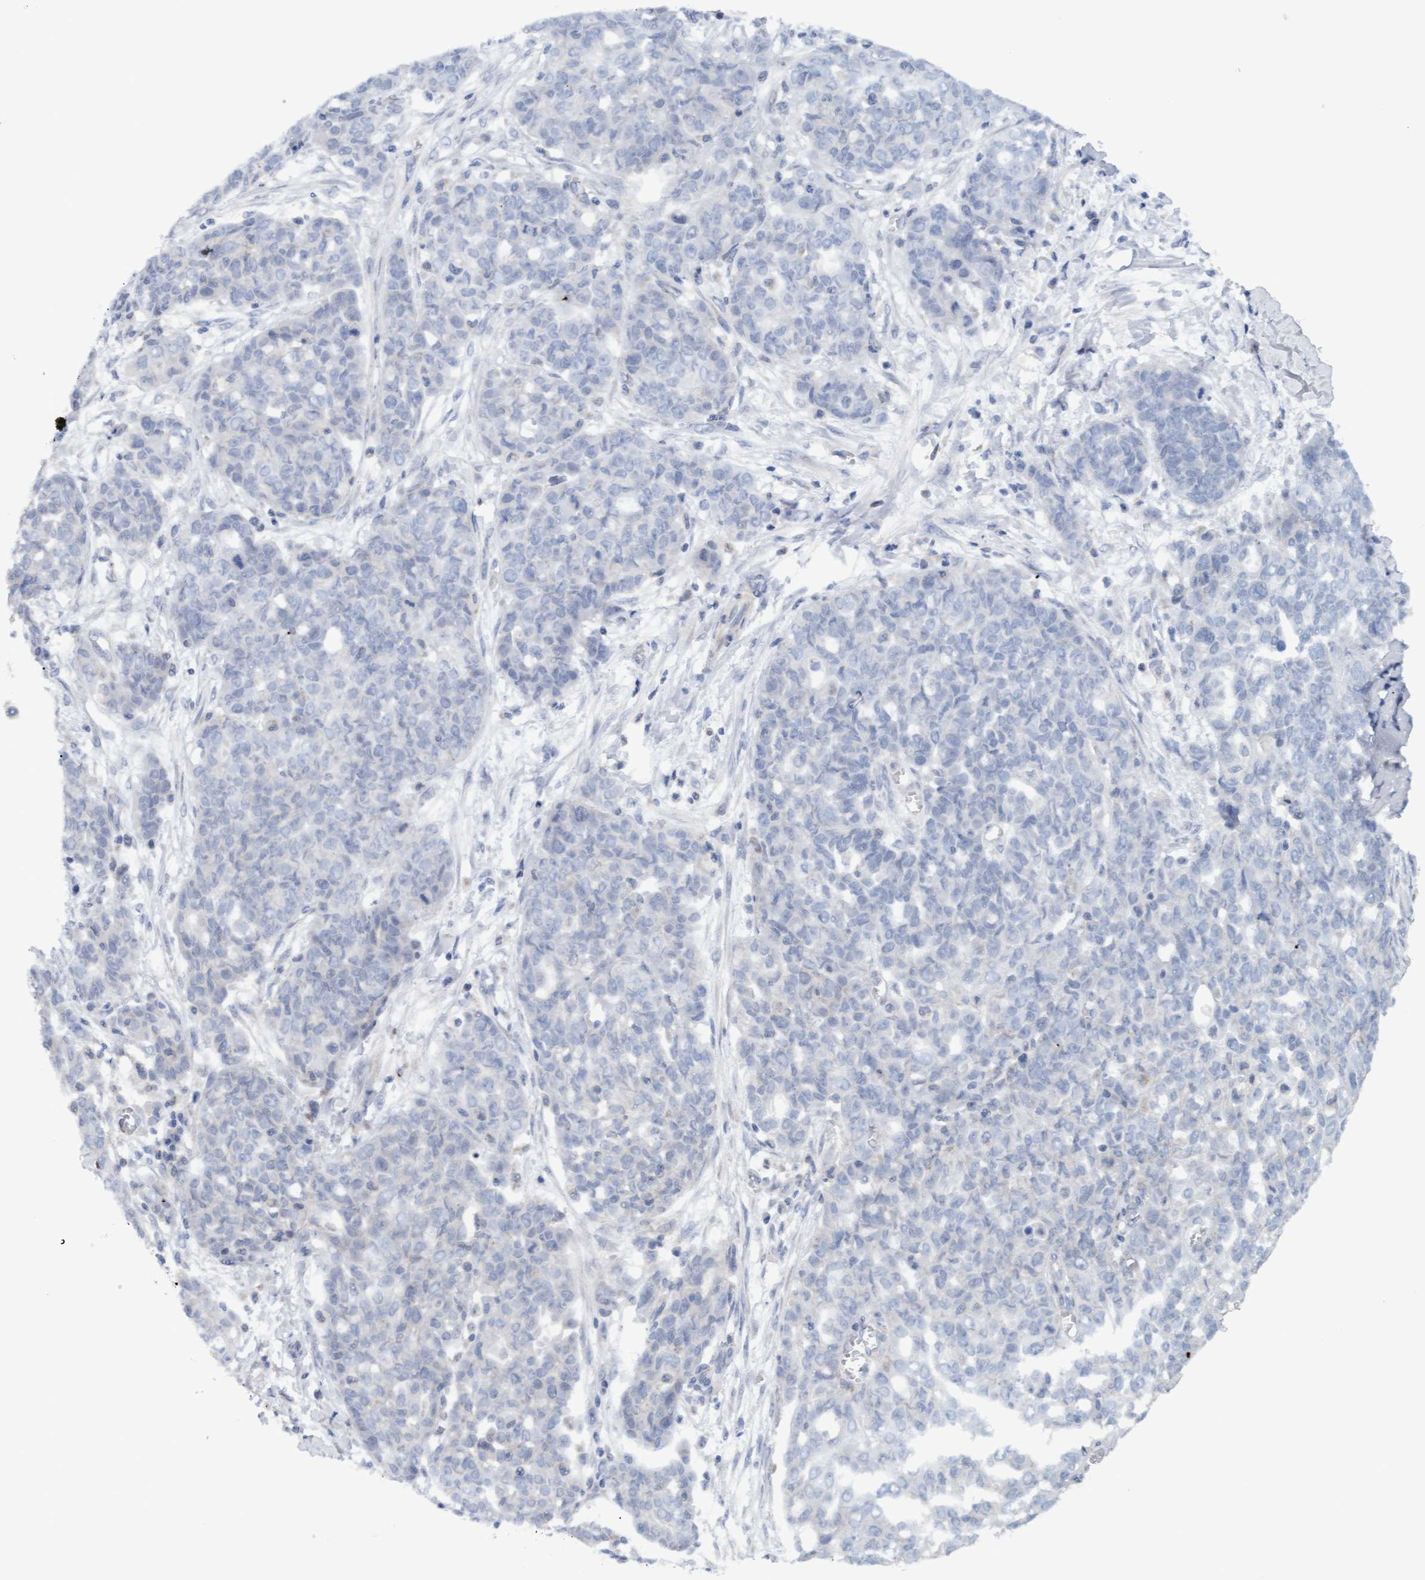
{"staining": {"intensity": "negative", "quantity": "none", "location": "none"}, "tissue": "ovarian cancer", "cell_type": "Tumor cells", "image_type": "cancer", "snomed": [{"axis": "morphology", "description": "Cystadenocarcinoma, serous, NOS"}, {"axis": "topography", "description": "Soft tissue"}, {"axis": "topography", "description": "Ovary"}], "caption": "DAB immunohistochemical staining of serous cystadenocarcinoma (ovarian) demonstrates no significant positivity in tumor cells.", "gene": "MGLL", "patient": {"sex": "female", "age": 57}}